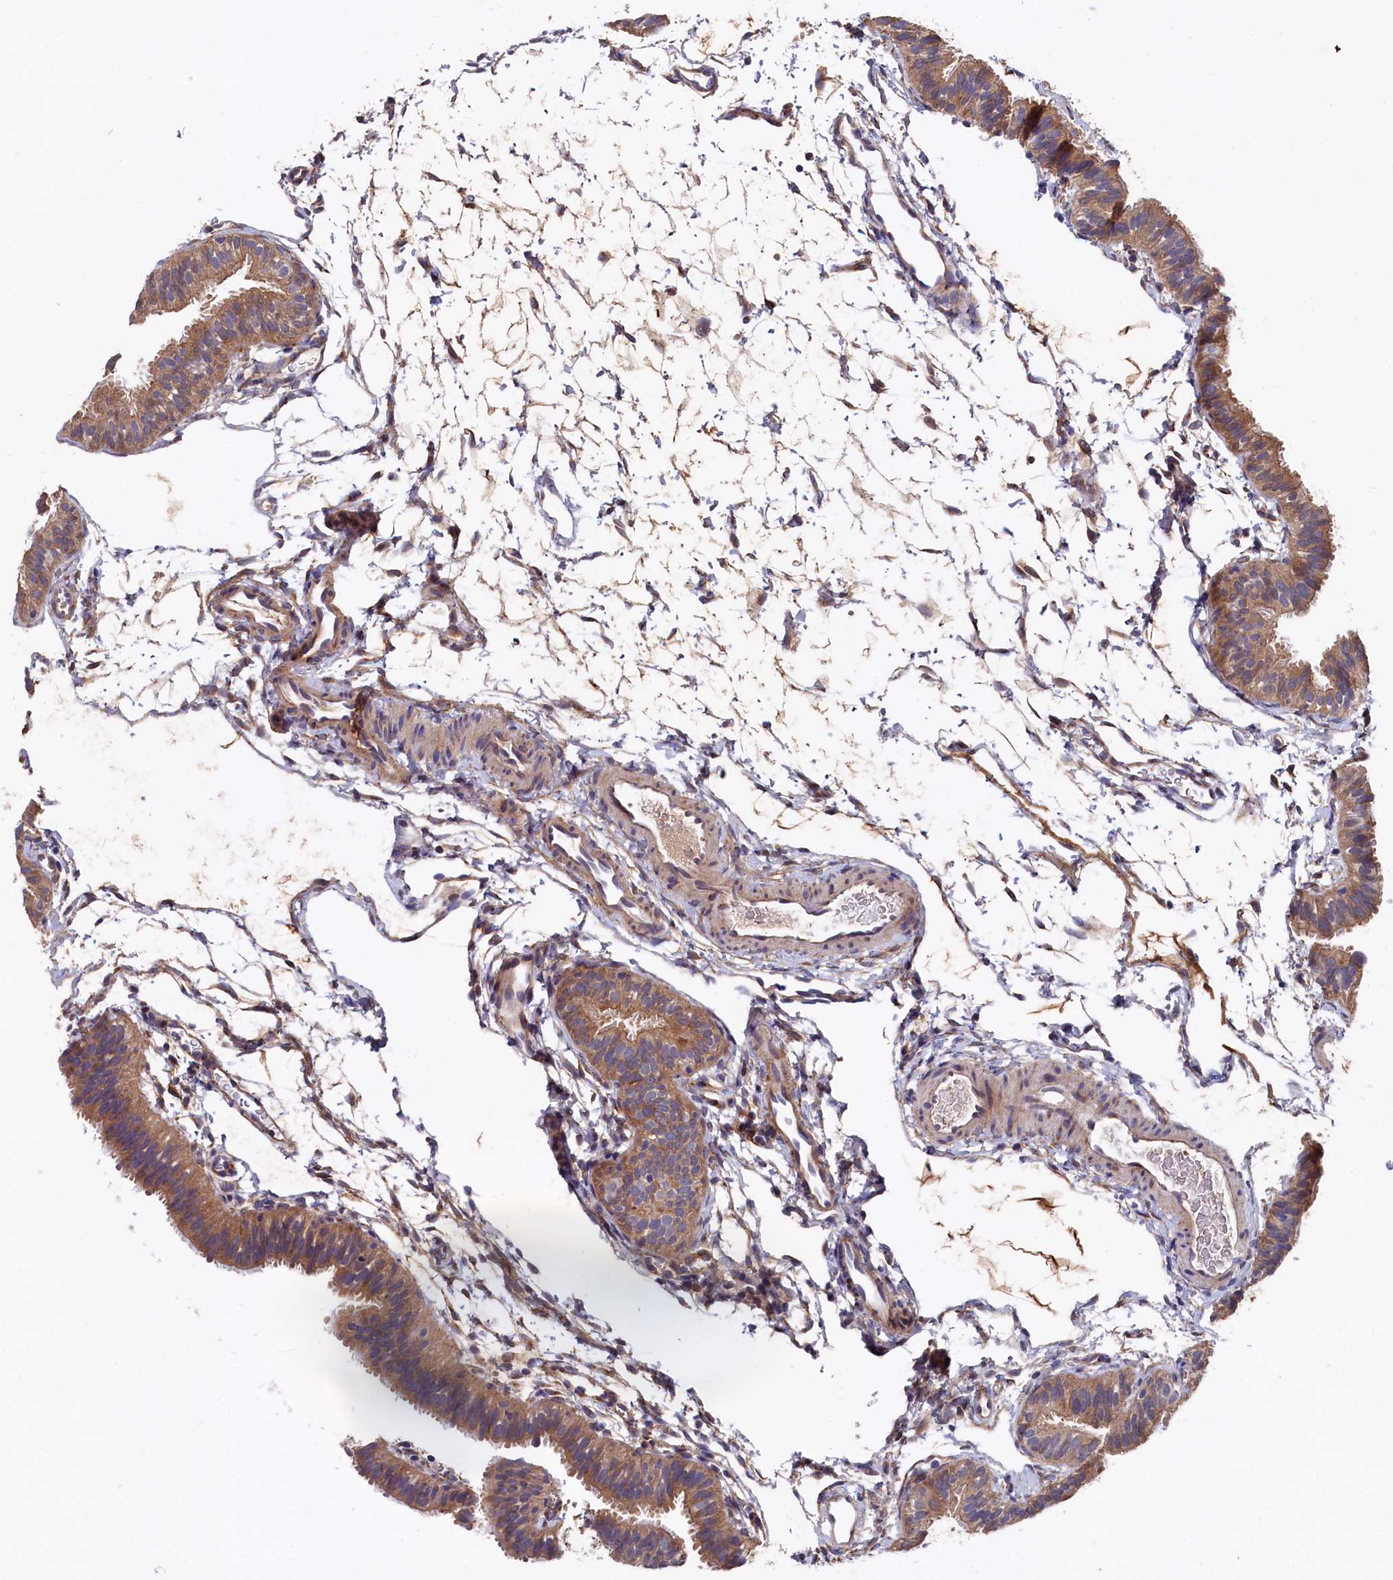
{"staining": {"intensity": "moderate", "quantity": ">75%", "location": "cytoplasmic/membranous"}, "tissue": "fallopian tube", "cell_type": "Glandular cells", "image_type": "normal", "snomed": [{"axis": "morphology", "description": "Normal tissue, NOS"}, {"axis": "topography", "description": "Fallopian tube"}], "caption": "Brown immunohistochemical staining in benign fallopian tube demonstrates moderate cytoplasmic/membranous positivity in about >75% of glandular cells. The staining was performed using DAB, with brown indicating positive protein expression. Nuclei are stained blue with hematoxylin.", "gene": "SLC12A4", "patient": {"sex": "female", "age": 35}}